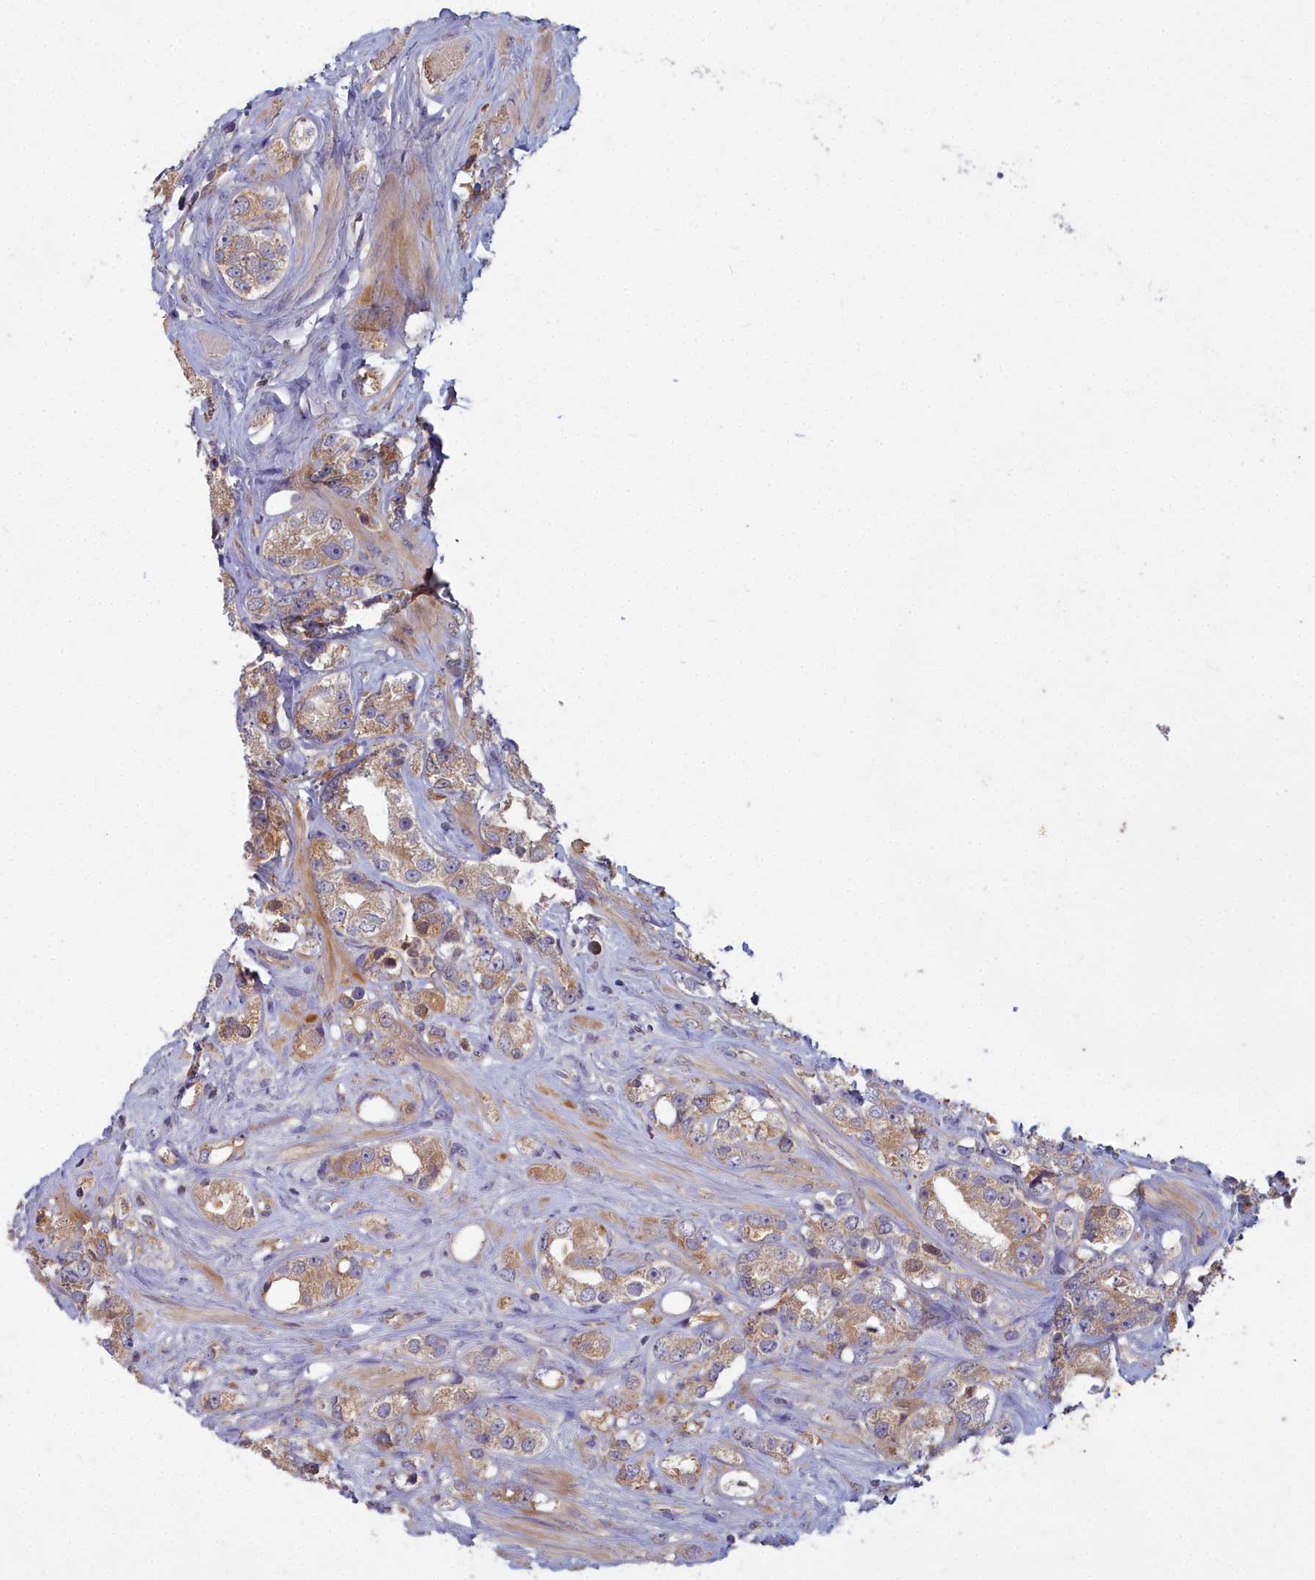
{"staining": {"intensity": "moderate", "quantity": ">75%", "location": "cytoplasmic/membranous"}, "tissue": "prostate cancer", "cell_type": "Tumor cells", "image_type": "cancer", "snomed": [{"axis": "morphology", "description": "Adenocarcinoma, NOS"}, {"axis": "topography", "description": "Prostate"}], "caption": "High-power microscopy captured an immunohistochemistry histopathology image of prostate adenocarcinoma, revealing moderate cytoplasmic/membranous expression in about >75% of tumor cells.", "gene": "CCDC167", "patient": {"sex": "male", "age": 79}}